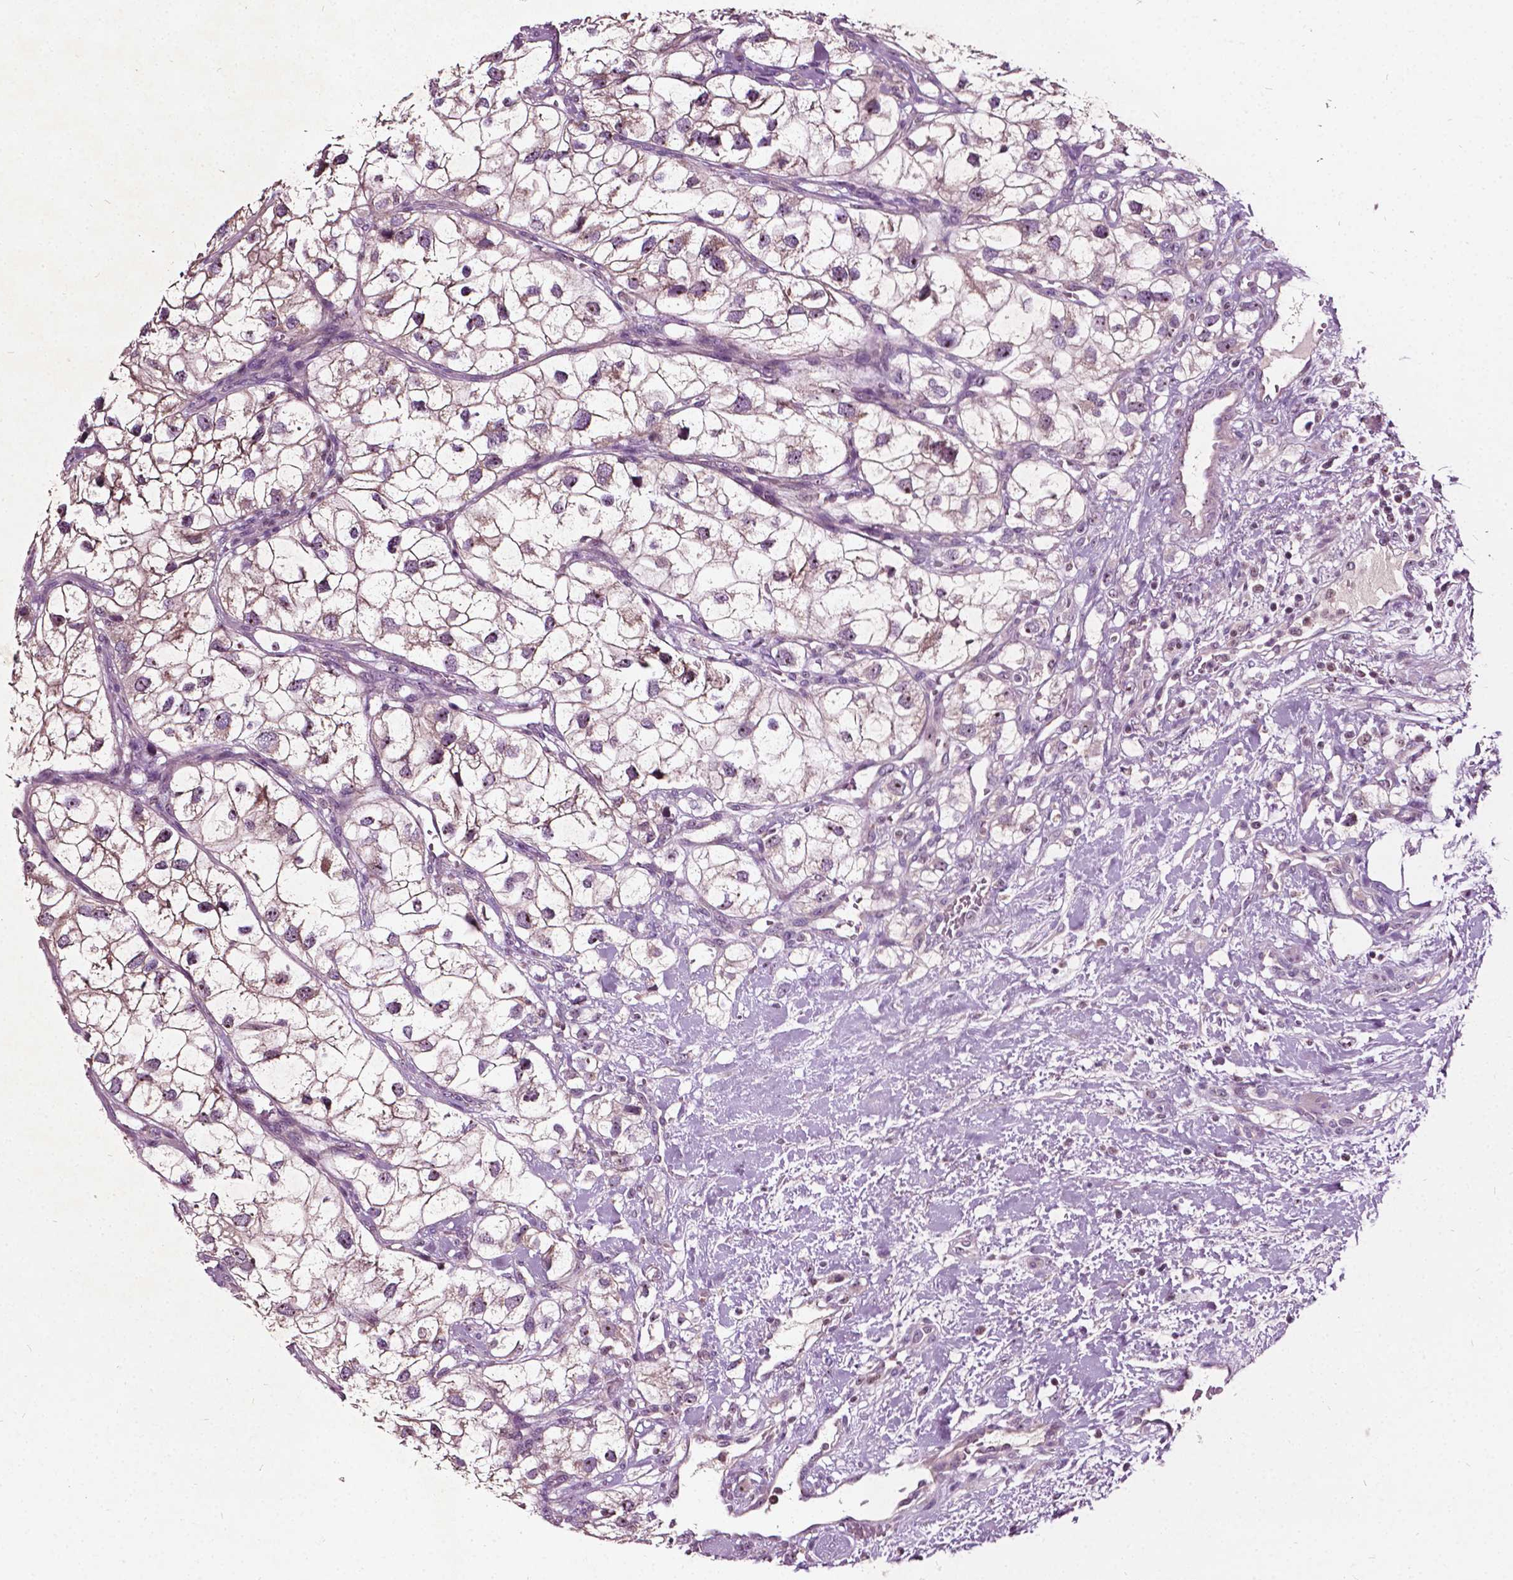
{"staining": {"intensity": "weak", "quantity": ">75%", "location": "cytoplasmic/membranous"}, "tissue": "renal cancer", "cell_type": "Tumor cells", "image_type": "cancer", "snomed": [{"axis": "morphology", "description": "Adenocarcinoma, NOS"}, {"axis": "topography", "description": "Kidney"}], "caption": "A photomicrograph of human renal cancer stained for a protein demonstrates weak cytoplasmic/membranous brown staining in tumor cells.", "gene": "ODF3L2", "patient": {"sex": "male", "age": 59}}